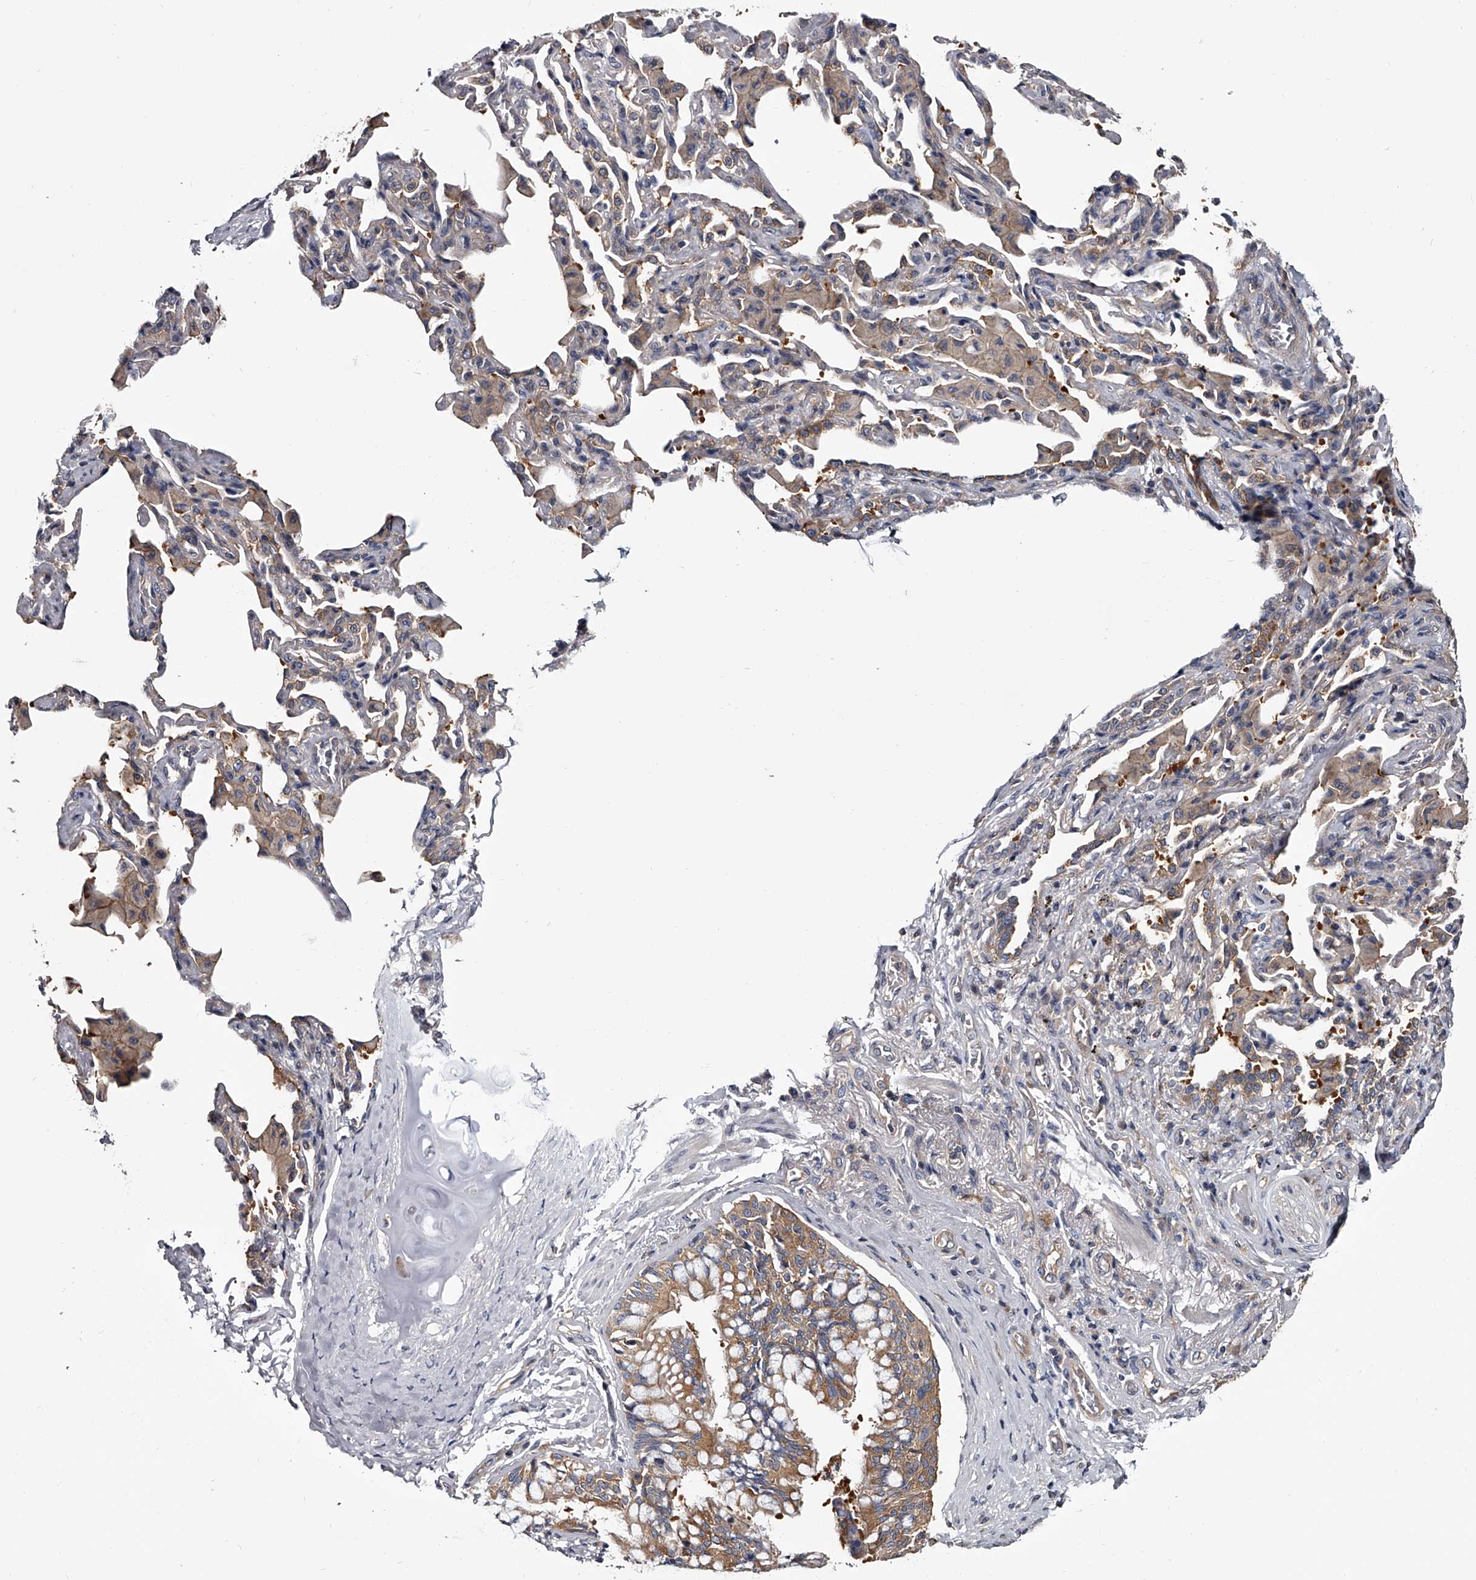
{"staining": {"intensity": "strong", "quantity": ">75%", "location": "cytoplasmic/membranous"}, "tissue": "bronchus", "cell_type": "Respiratory epithelial cells", "image_type": "normal", "snomed": [{"axis": "morphology", "description": "Normal tissue, NOS"}, {"axis": "morphology", "description": "Inflammation, NOS"}, {"axis": "topography", "description": "Lung"}], "caption": "Brown immunohistochemical staining in unremarkable human bronchus reveals strong cytoplasmic/membranous expression in about >75% of respiratory epithelial cells.", "gene": "GAPVD1", "patient": {"sex": "female", "age": 46}}